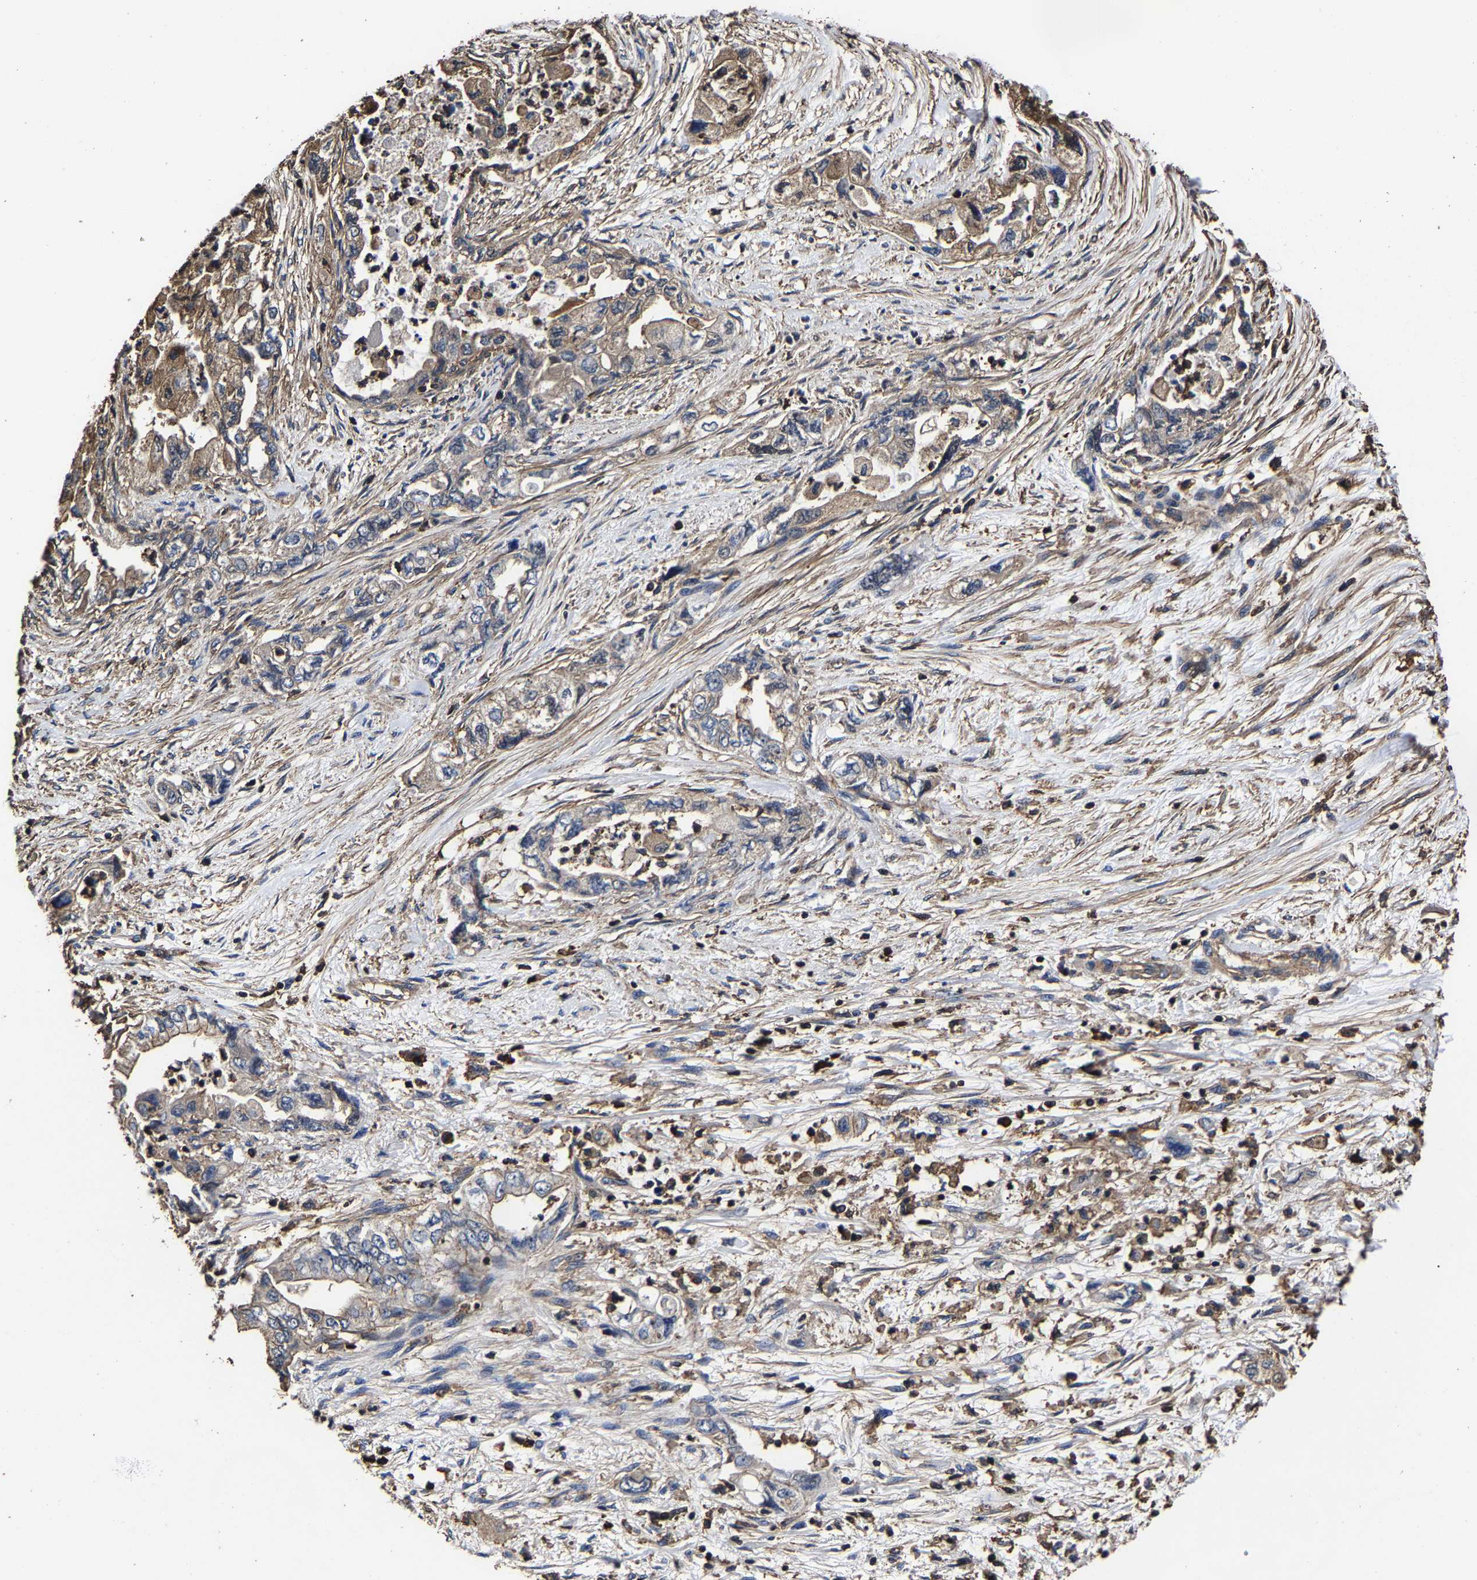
{"staining": {"intensity": "weak", "quantity": ">75%", "location": "cytoplasmic/membranous"}, "tissue": "pancreatic cancer", "cell_type": "Tumor cells", "image_type": "cancer", "snomed": [{"axis": "morphology", "description": "Adenocarcinoma, NOS"}, {"axis": "topography", "description": "Pancreas"}], "caption": "High-magnification brightfield microscopy of pancreatic adenocarcinoma stained with DAB (brown) and counterstained with hematoxylin (blue). tumor cells exhibit weak cytoplasmic/membranous staining is identified in about>75% of cells.", "gene": "SSH3", "patient": {"sex": "female", "age": 73}}